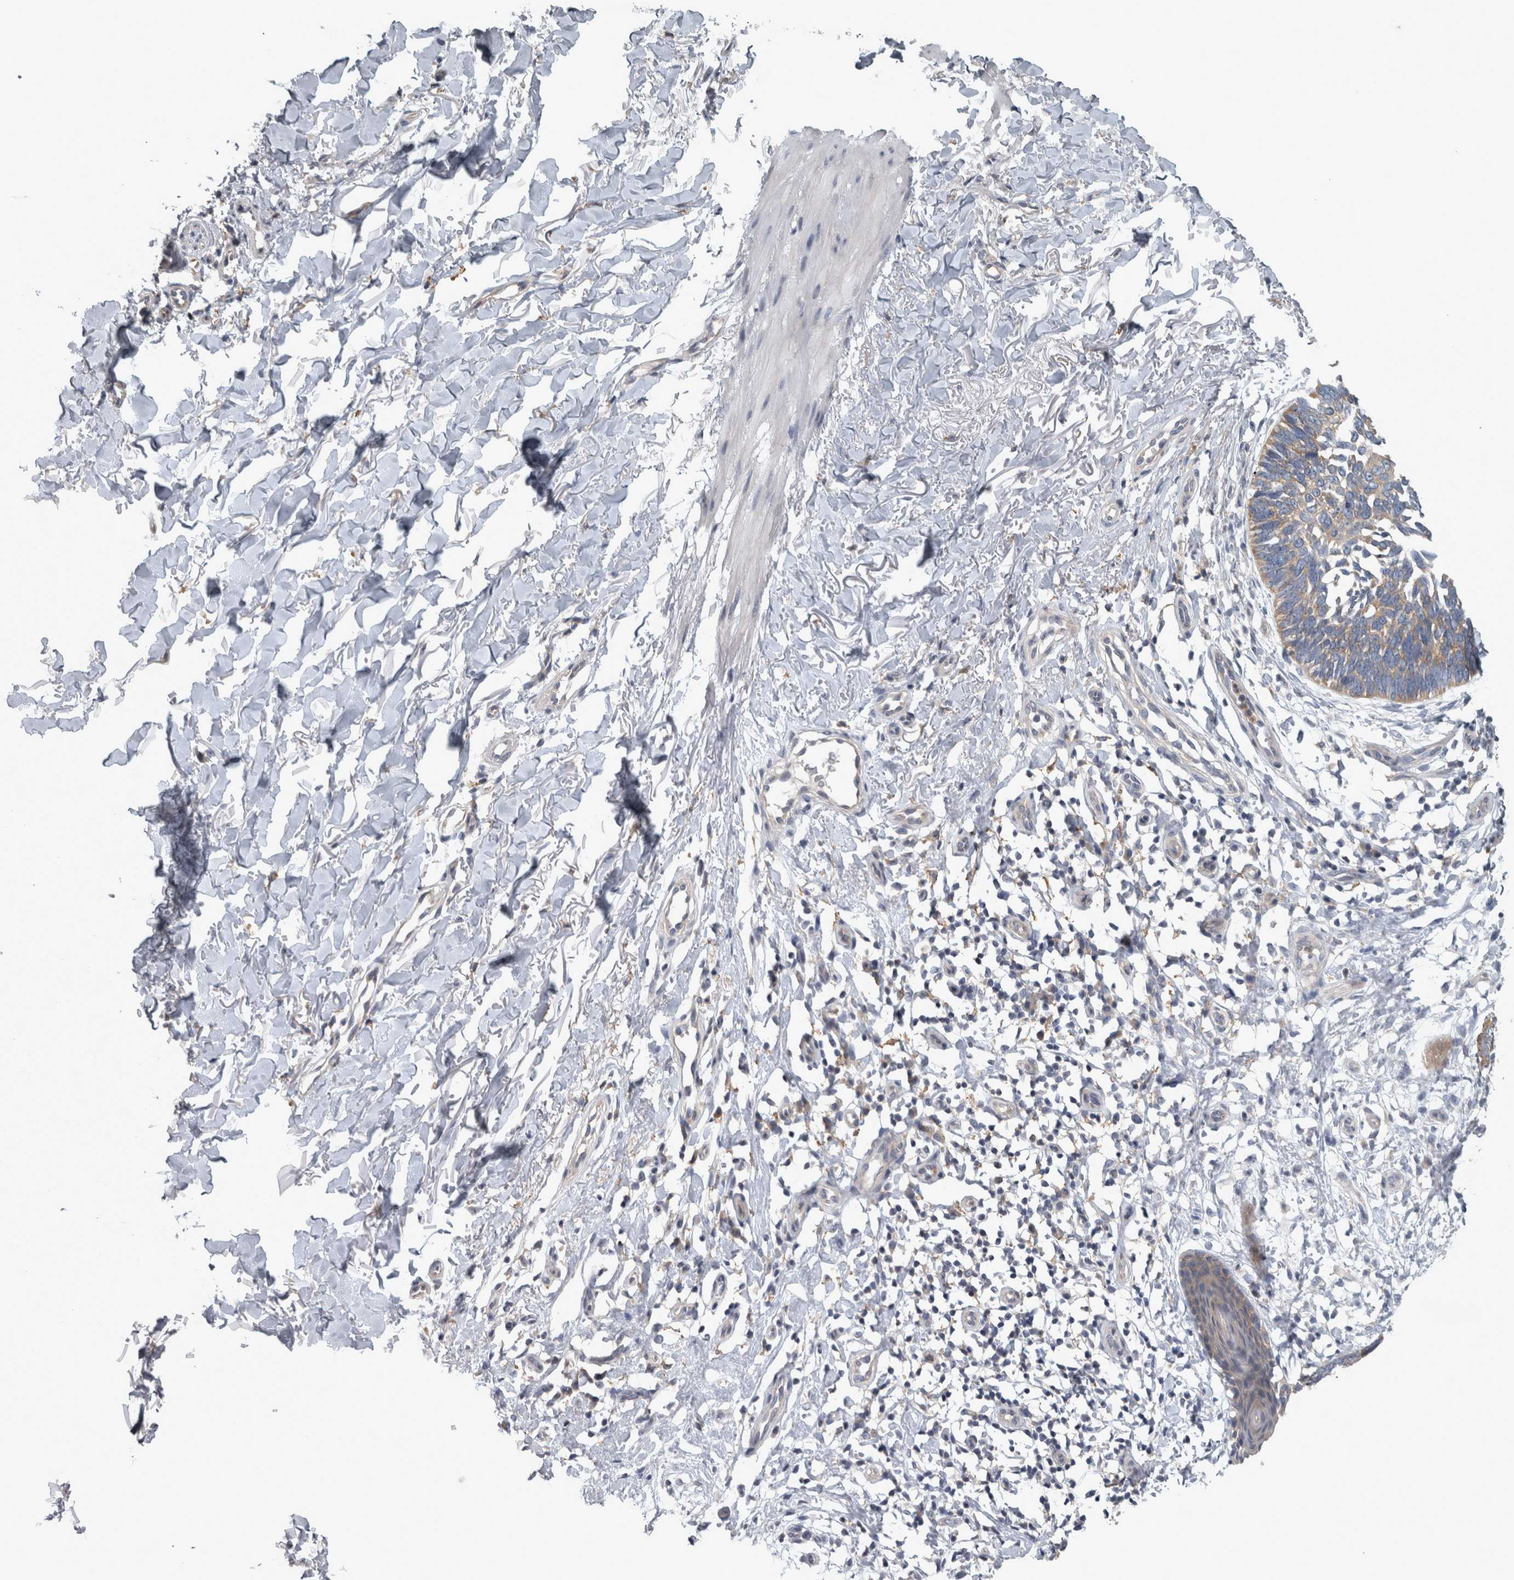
{"staining": {"intensity": "weak", "quantity": ">75%", "location": "cytoplasmic/membranous"}, "tissue": "skin cancer", "cell_type": "Tumor cells", "image_type": "cancer", "snomed": [{"axis": "morphology", "description": "Normal tissue, NOS"}, {"axis": "morphology", "description": "Basal cell carcinoma"}, {"axis": "topography", "description": "Skin"}], "caption": "Protein analysis of skin basal cell carcinoma tissue exhibits weak cytoplasmic/membranous expression in approximately >75% of tumor cells.", "gene": "PRKCI", "patient": {"sex": "male", "age": 77}}